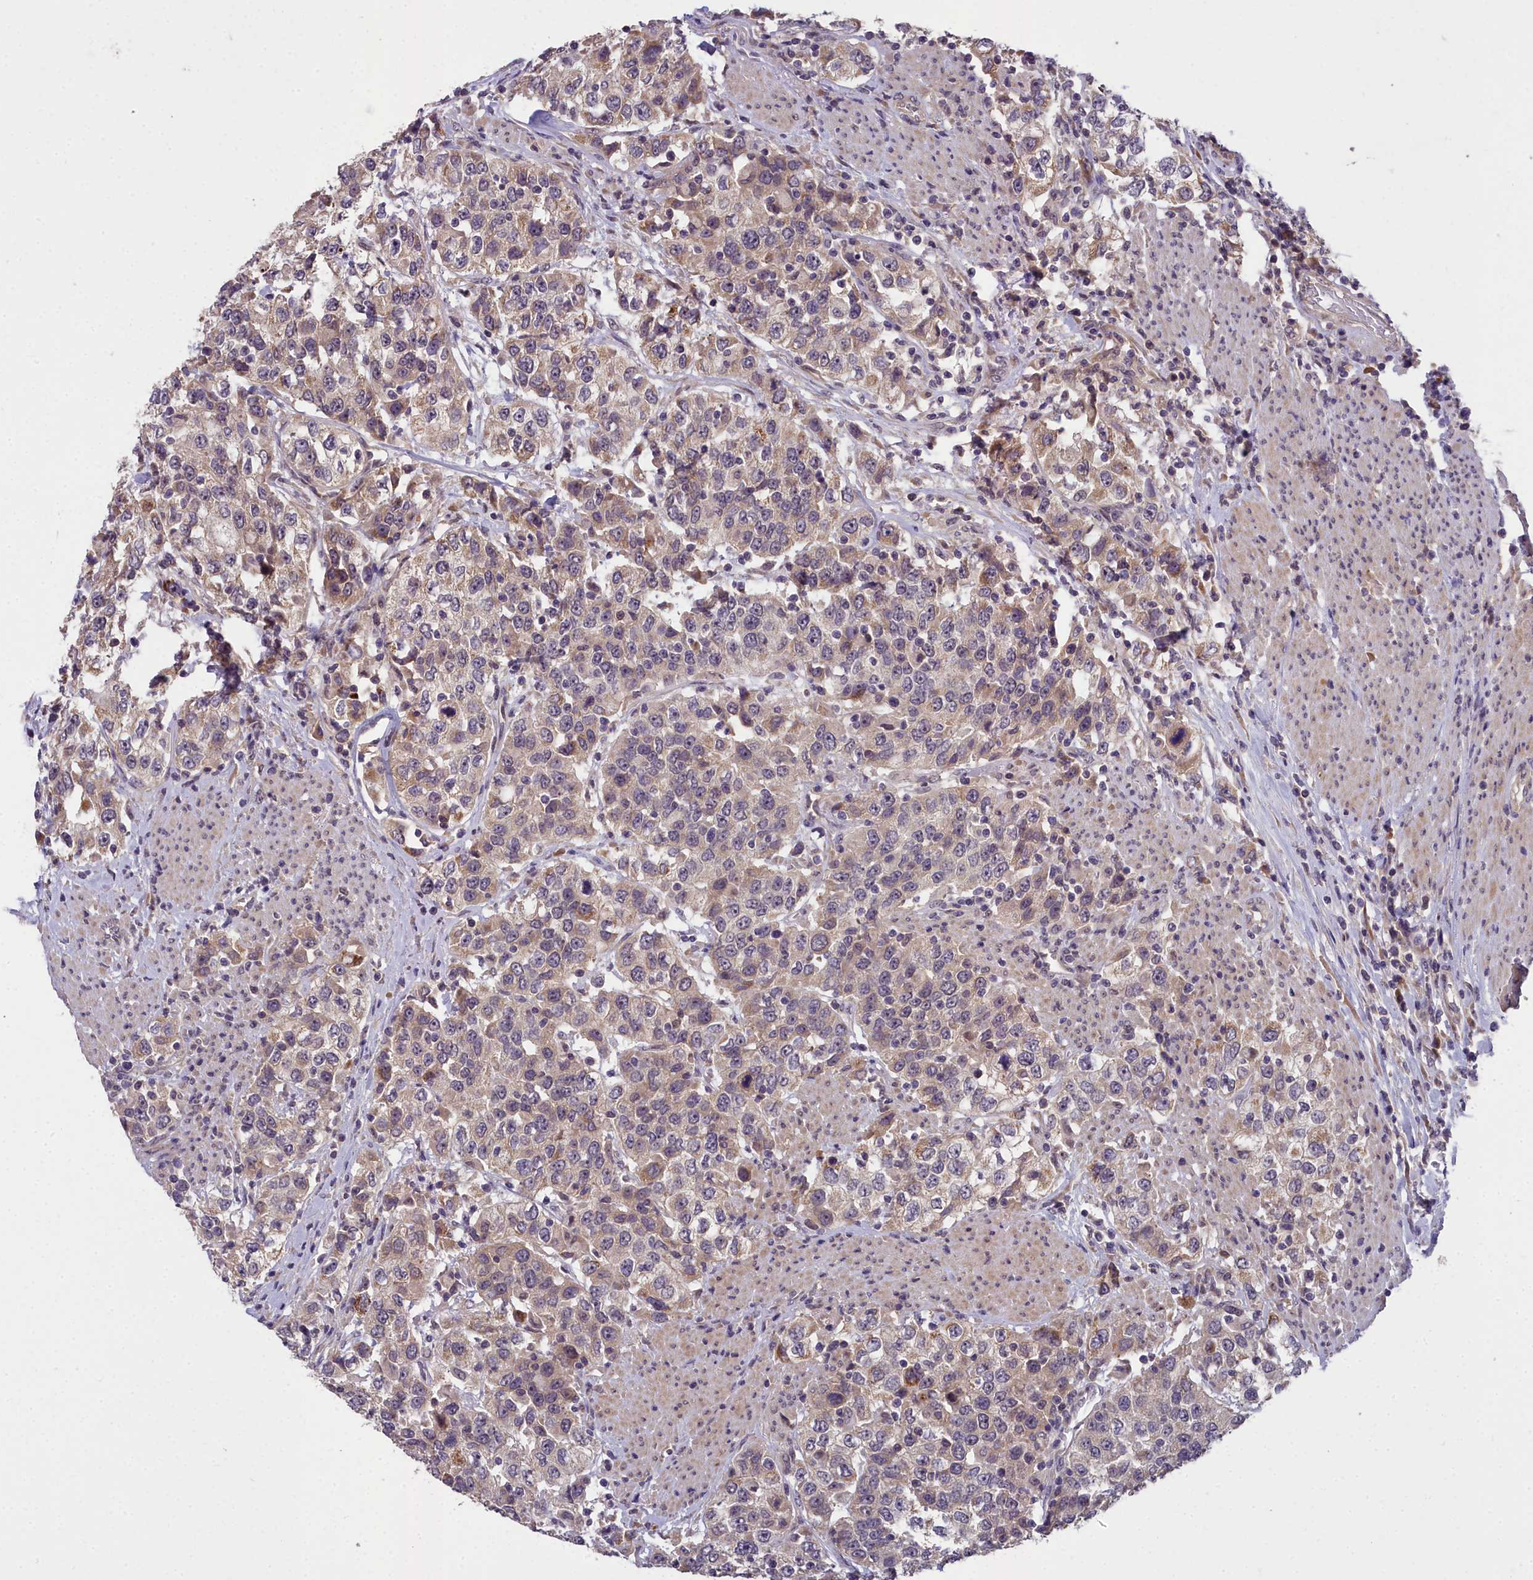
{"staining": {"intensity": "moderate", "quantity": ">75%", "location": "cytoplasmic/membranous"}, "tissue": "urothelial cancer", "cell_type": "Tumor cells", "image_type": "cancer", "snomed": [{"axis": "morphology", "description": "Urothelial carcinoma, High grade"}, {"axis": "topography", "description": "Urinary bladder"}], "caption": "Urothelial cancer was stained to show a protein in brown. There is medium levels of moderate cytoplasmic/membranous expression in about >75% of tumor cells.", "gene": "ZNF333", "patient": {"sex": "female", "age": 80}}